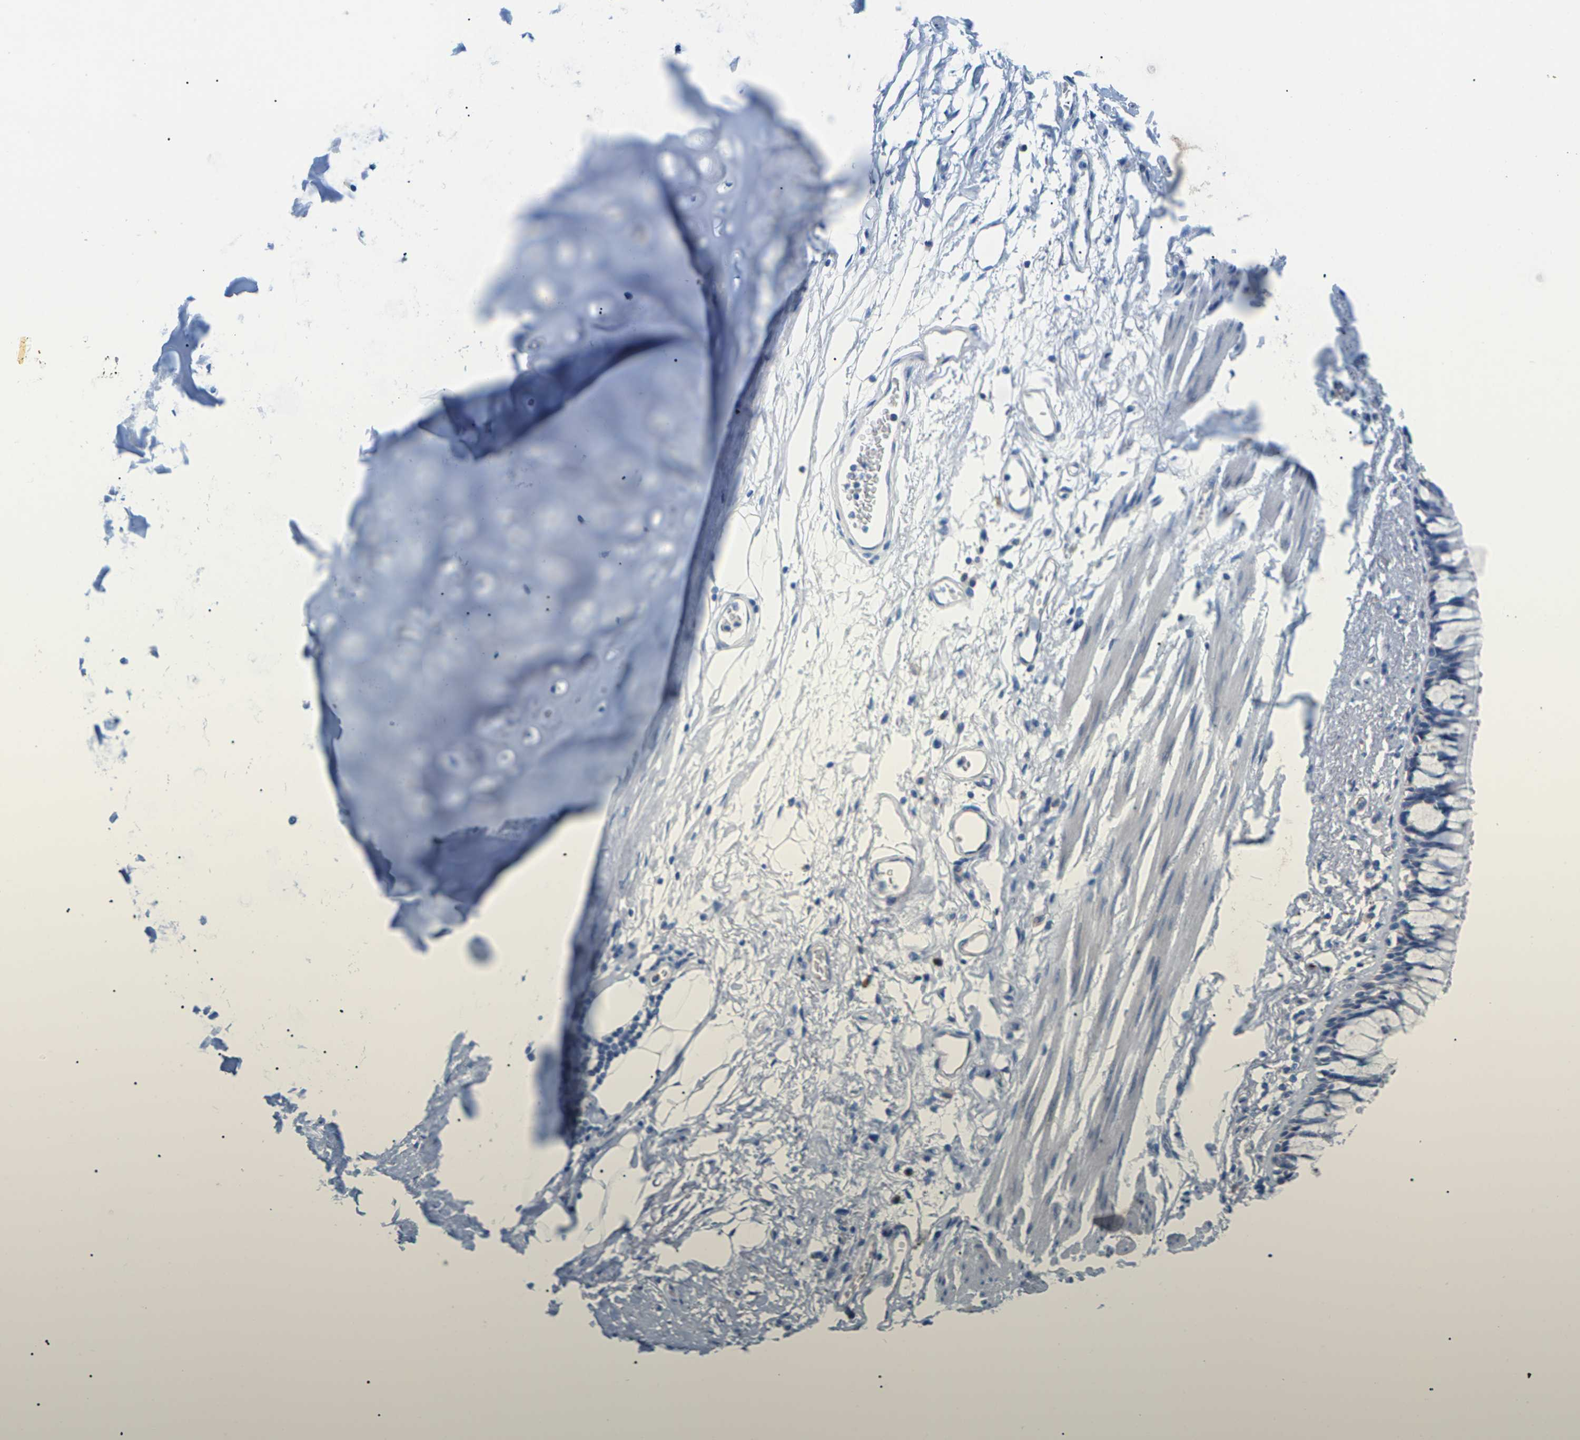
{"staining": {"intensity": "negative", "quantity": "none", "location": "none"}, "tissue": "adipose tissue", "cell_type": "Adipocytes", "image_type": "normal", "snomed": [{"axis": "morphology", "description": "Normal tissue, NOS"}, {"axis": "topography", "description": "Cartilage tissue"}, {"axis": "topography", "description": "Bronchus"}], "caption": "This is an immunohistochemistry (IHC) photomicrograph of unremarkable adipose tissue. There is no positivity in adipocytes.", "gene": "SYNGR2", "patient": {"sex": "female", "age": 73}}